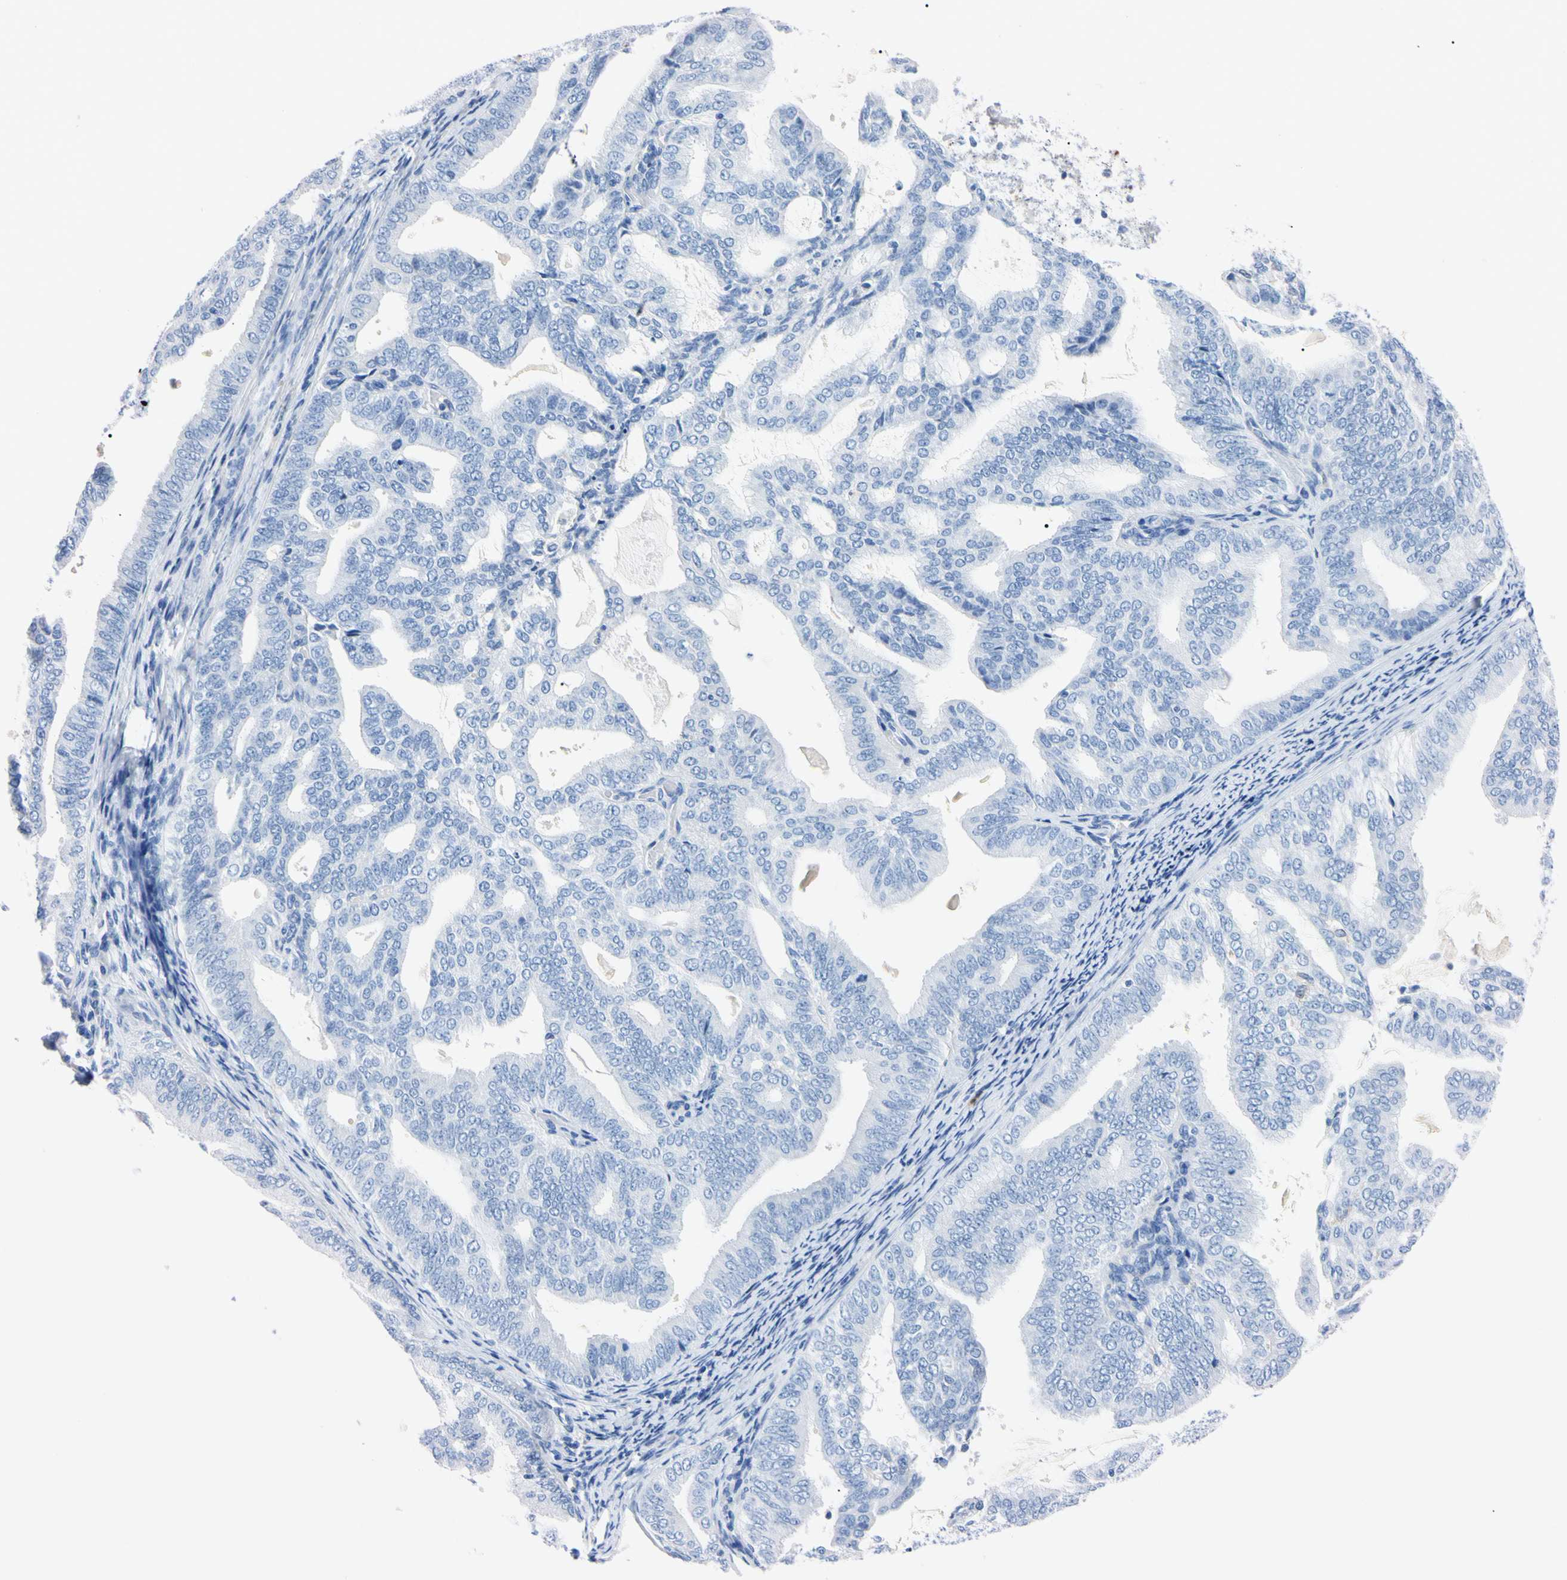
{"staining": {"intensity": "negative", "quantity": "none", "location": "none"}, "tissue": "endometrial cancer", "cell_type": "Tumor cells", "image_type": "cancer", "snomed": [{"axis": "morphology", "description": "Adenocarcinoma, NOS"}, {"axis": "topography", "description": "Endometrium"}], "caption": "There is no significant staining in tumor cells of adenocarcinoma (endometrial). (DAB (3,3'-diaminobenzidine) immunohistochemistry (IHC), high magnification).", "gene": "NCF4", "patient": {"sex": "female", "age": 58}}